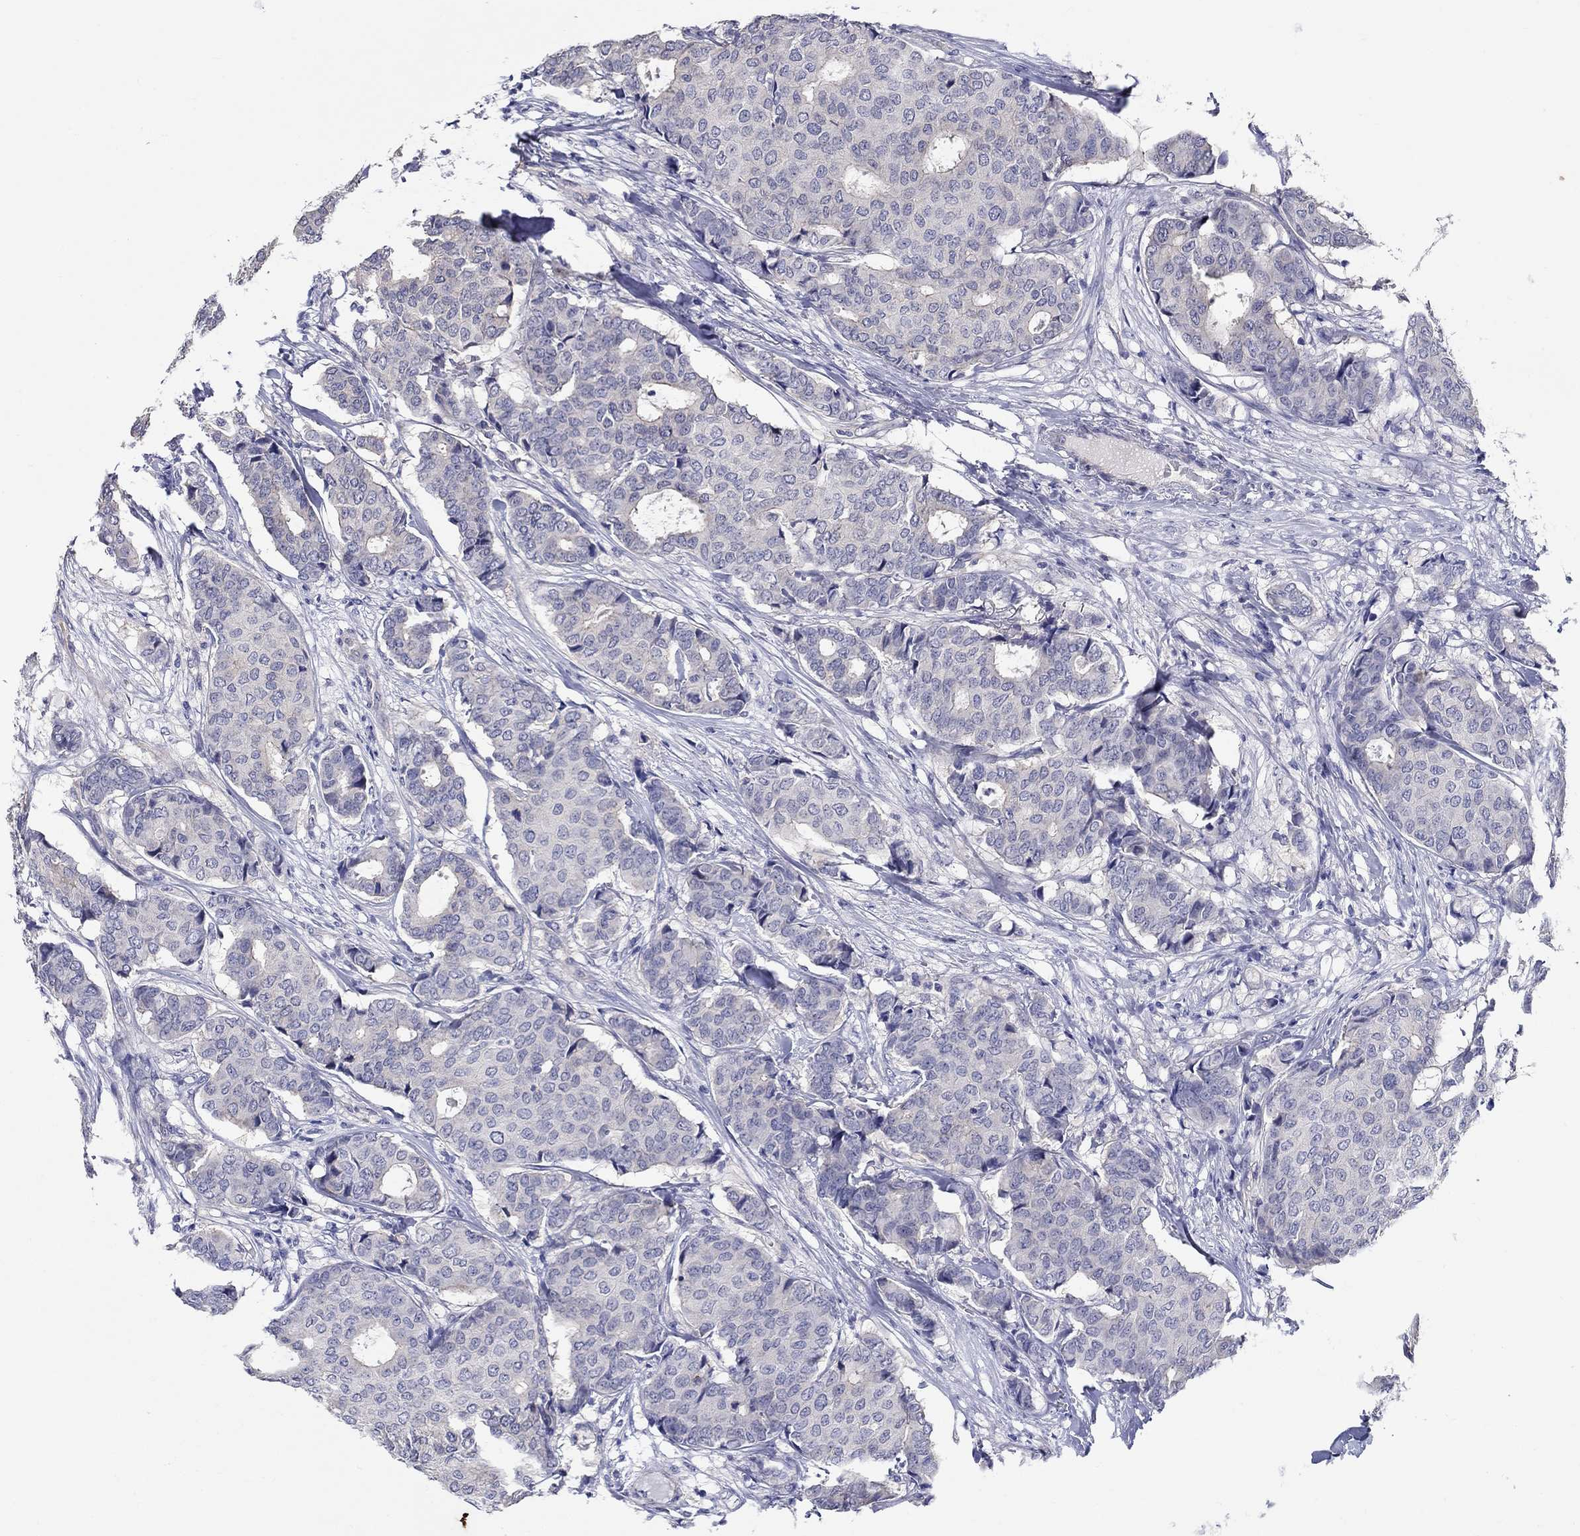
{"staining": {"intensity": "negative", "quantity": "none", "location": "none"}, "tissue": "breast cancer", "cell_type": "Tumor cells", "image_type": "cancer", "snomed": [{"axis": "morphology", "description": "Duct carcinoma"}, {"axis": "topography", "description": "Breast"}], "caption": "IHC histopathology image of infiltrating ductal carcinoma (breast) stained for a protein (brown), which displays no positivity in tumor cells.", "gene": "SLC30A3", "patient": {"sex": "female", "age": 75}}